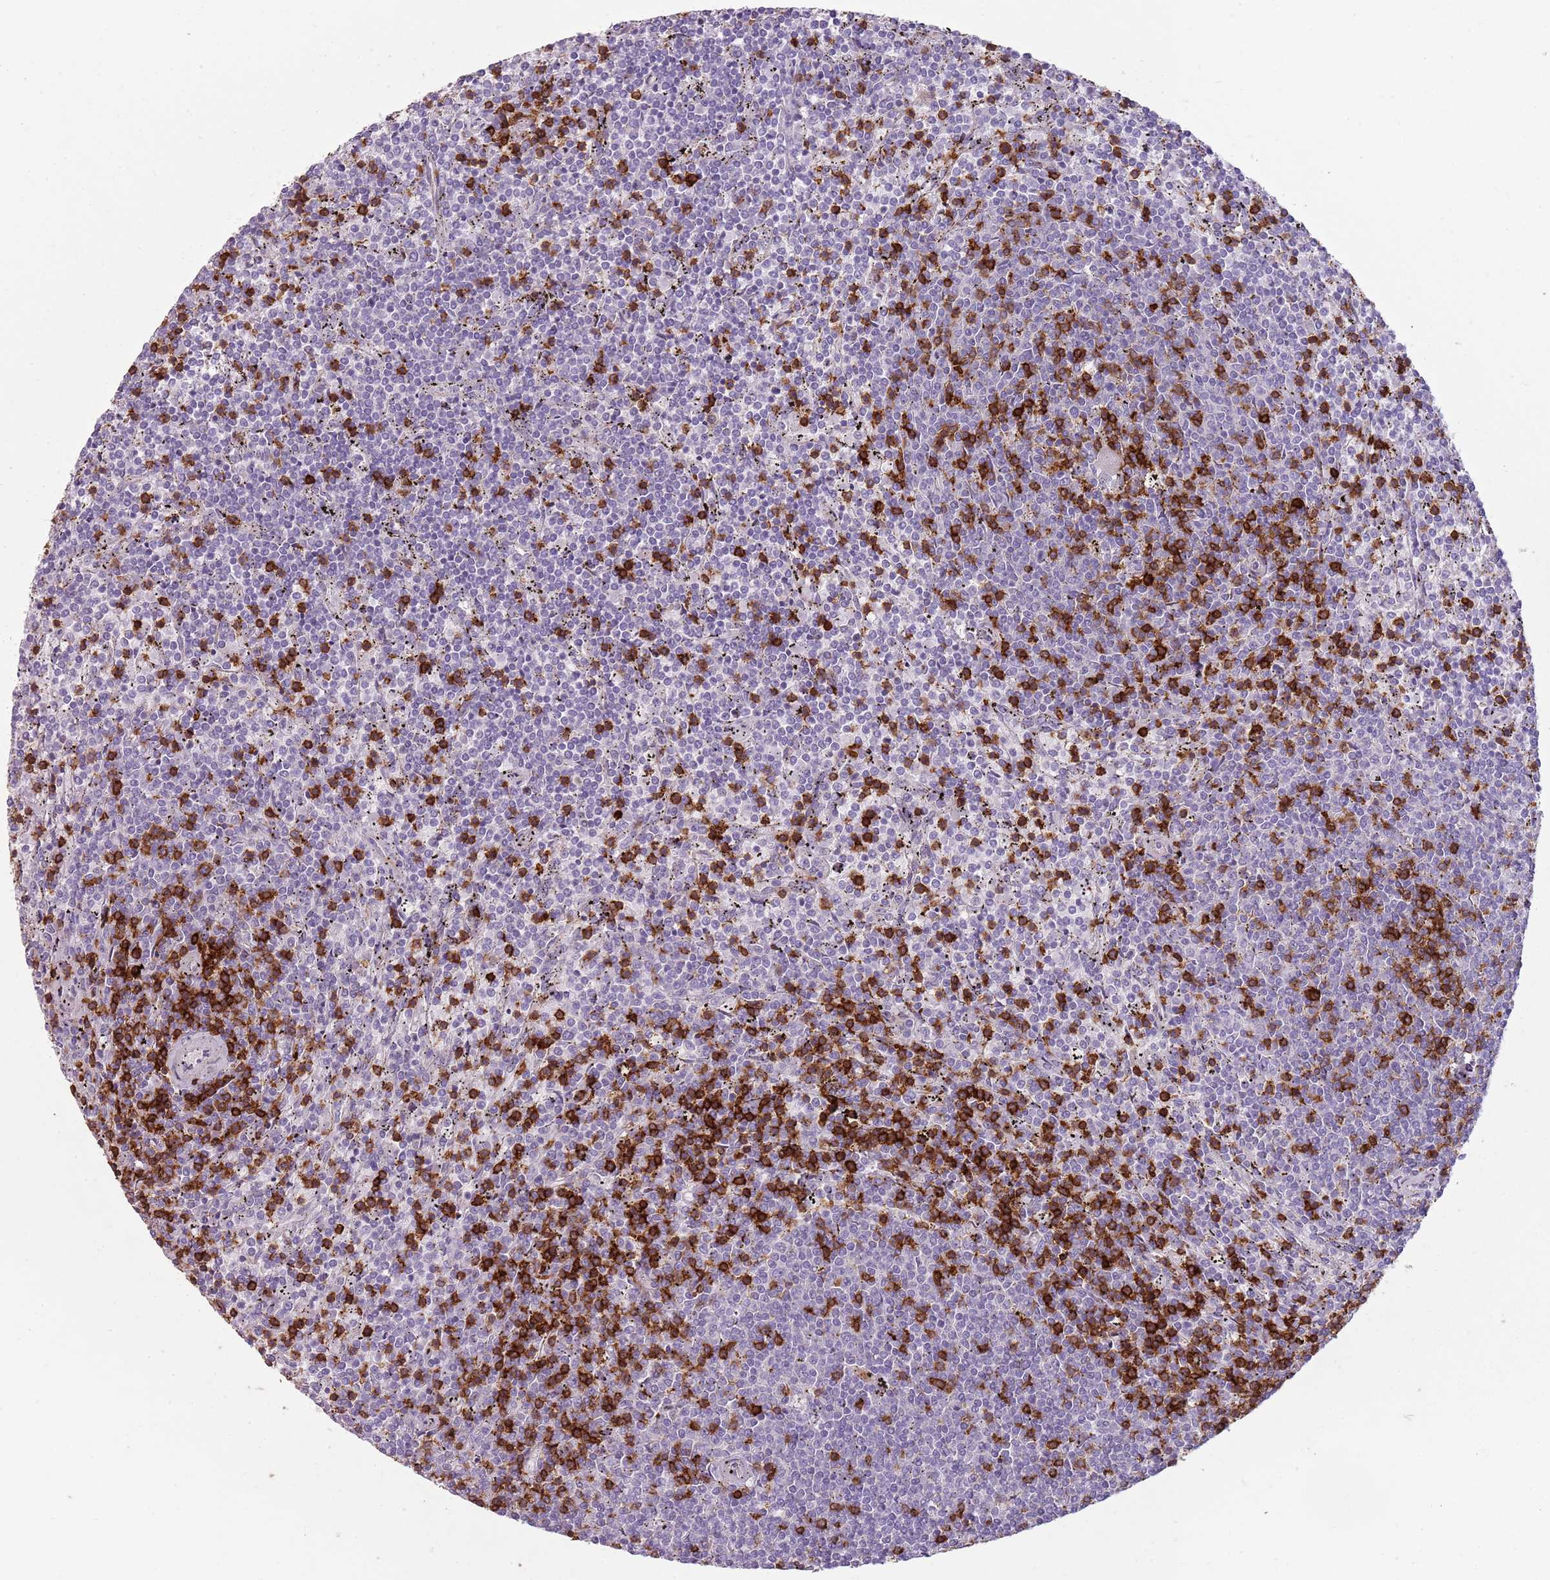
{"staining": {"intensity": "negative", "quantity": "none", "location": "none"}, "tissue": "lymphoma", "cell_type": "Tumor cells", "image_type": "cancer", "snomed": [{"axis": "morphology", "description": "Malignant lymphoma, non-Hodgkin's type, Low grade"}, {"axis": "topography", "description": "Spleen"}], "caption": "A high-resolution photomicrograph shows IHC staining of lymphoma, which exhibits no significant positivity in tumor cells. (Stains: DAB (3,3'-diaminobenzidine) IHC with hematoxylin counter stain, Microscopy: brightfield microscopy at high magnification).", "gene": "ZNF583", "patient": {"sex": "female", "age": 50}}